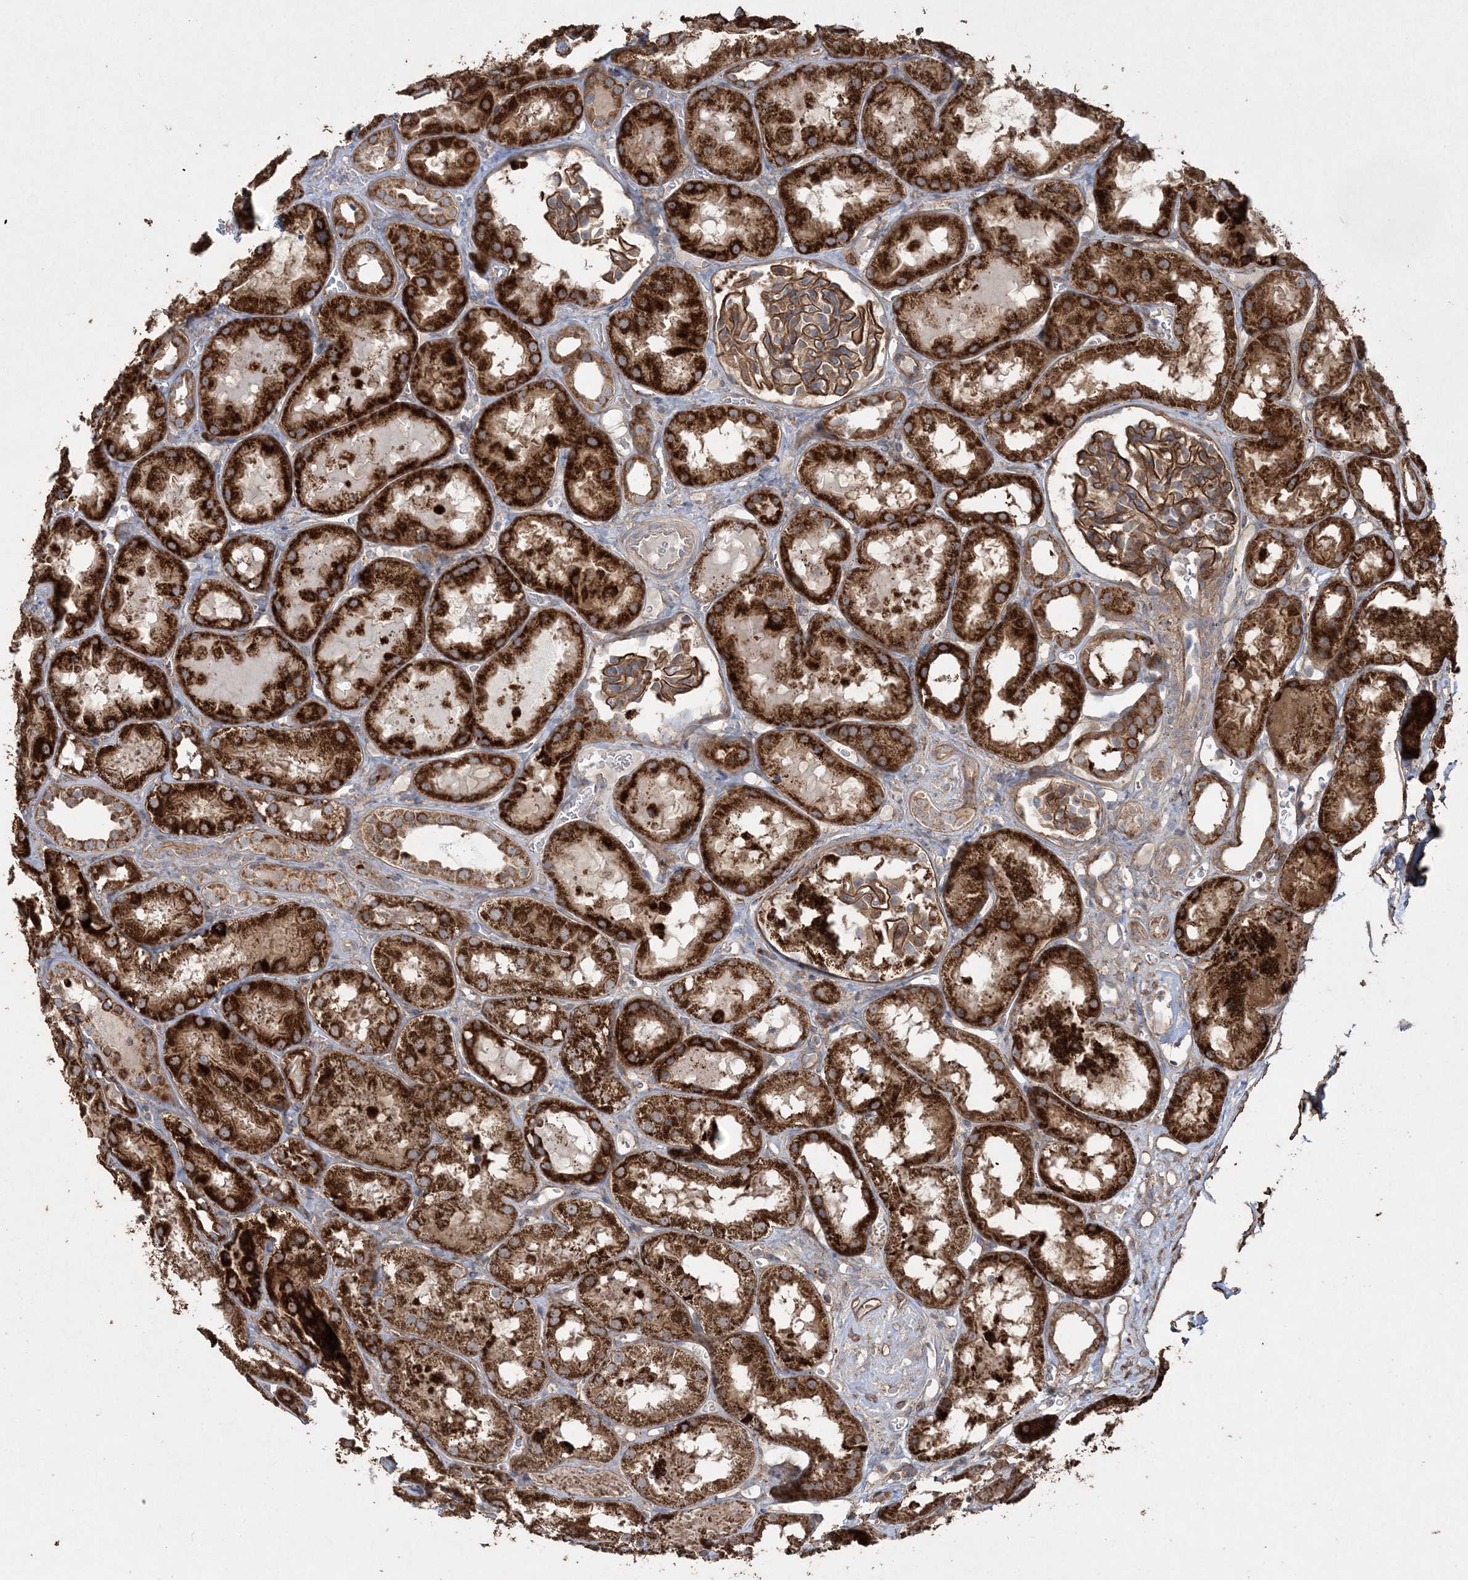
{"staining": {"intensity": "strong", "quantity": "25%-75%", "location": "cytoplasmic/membranous"}, "tissue": "kidney", "cell_type": "Cells in glomeruli", "image_type": "normal", "snomed": [{"axis": "morphology", "description": "Normal tissue, NOS"}, {"axis": "topography", "description": "Kidney"}, {"axis": "topography", "description": "Urinary bladder"}], "caption": "Protein staining displays strong cytoplasmic/membranous positivity in about 25%-75% of cells in glomeruli in unremarkable kidney.", "gene": "TTC7A", "patient": {"sex": "male", "age": 16}}